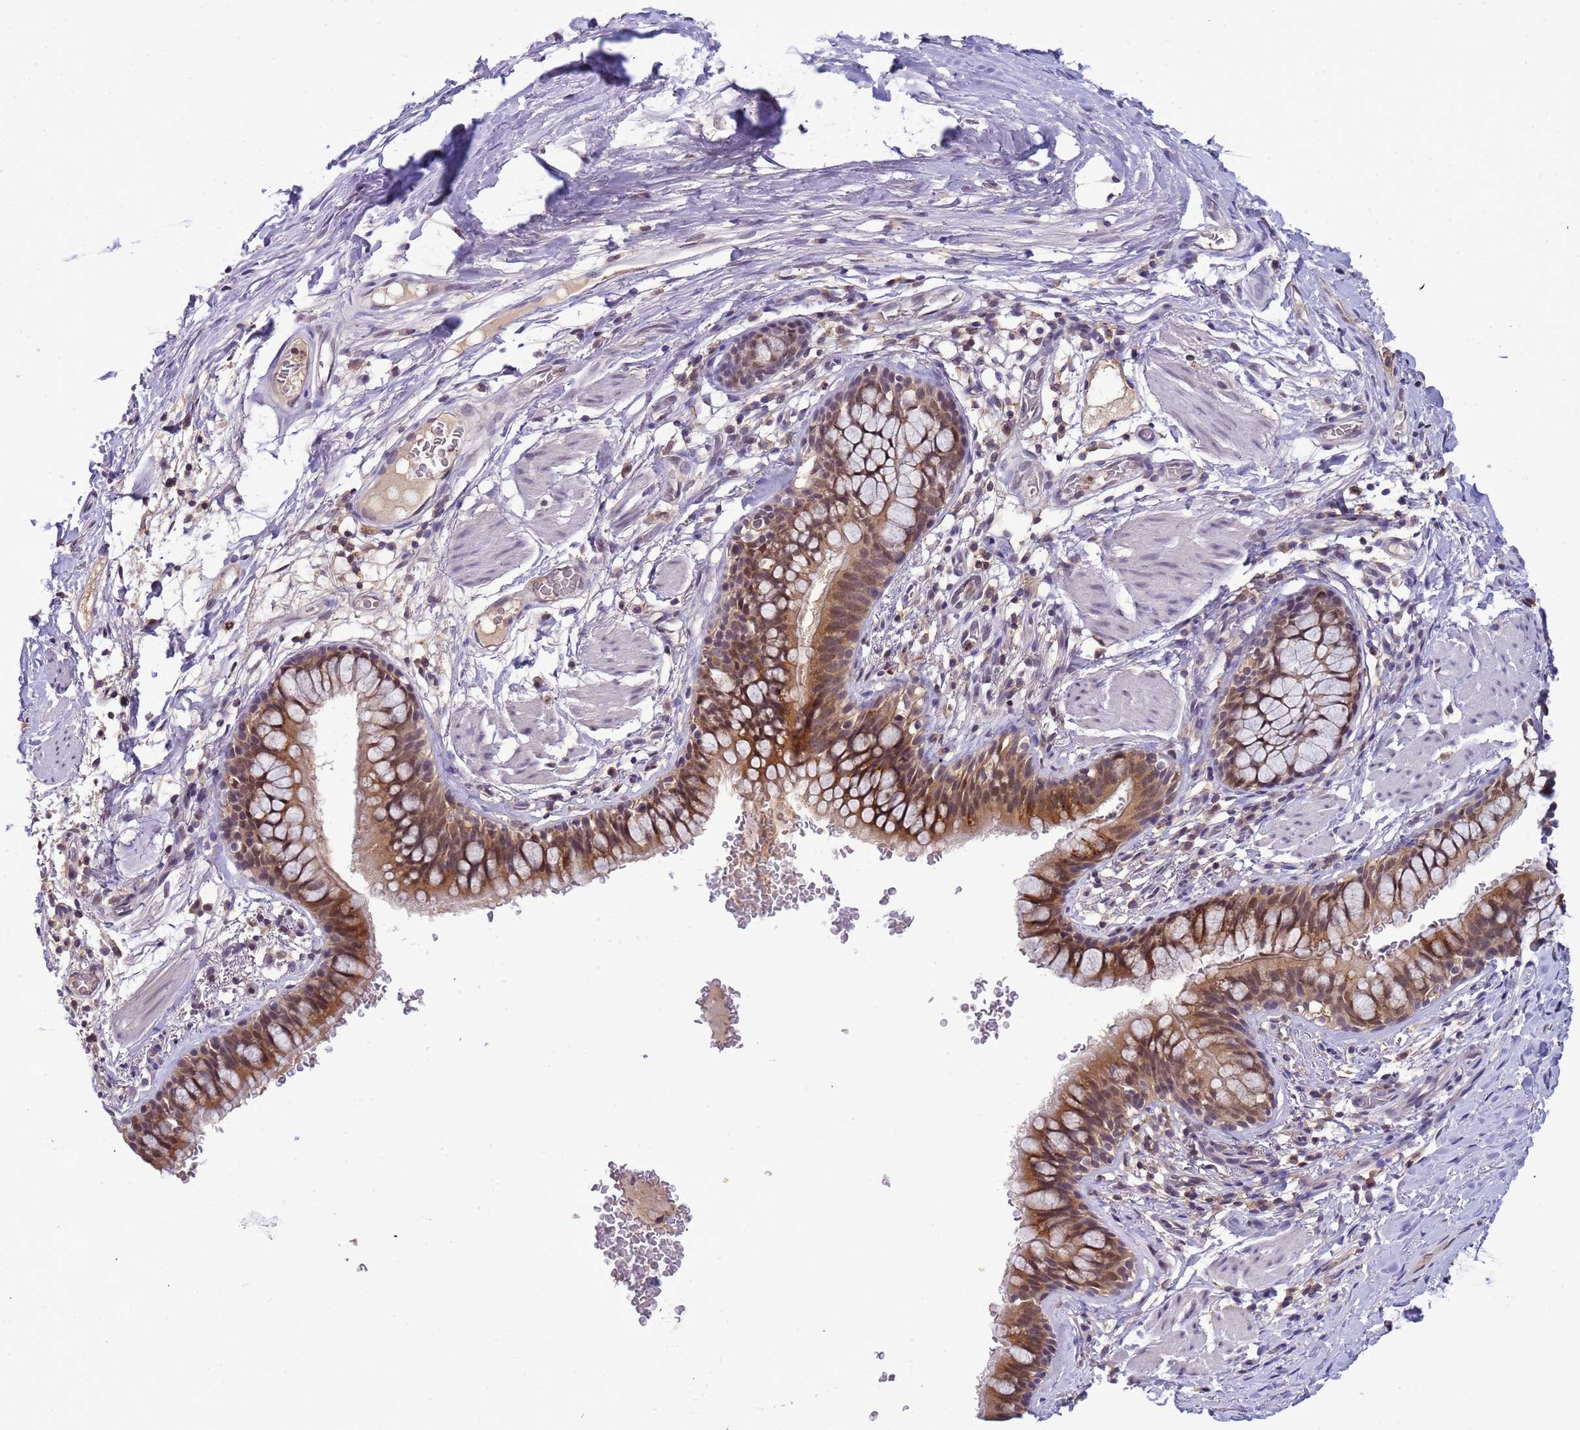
{"staining": {"intensity": "moderate", "quantity": ">75%", "location": "cytoplasmic/membranous"}, "tissue": "bronchus", "cell_type": "Respiratory epithelial cells", "image_type": "normal", "snomed": [{"axis": "morphology", "description": "Normal tissue, NOS"}, {"axis": "topography", "description": "Cartilage tissue"}, {"axis": "topography", "description": "Bronchus"}], "caption": "Protein expression analysis of normal human bronchus reveals moderate cytoplasmic/membranous expression in approximately >75% of respiratory epithelial cells.", "gene": "CD53", "patient": {"sex": "female", "age": 36}}